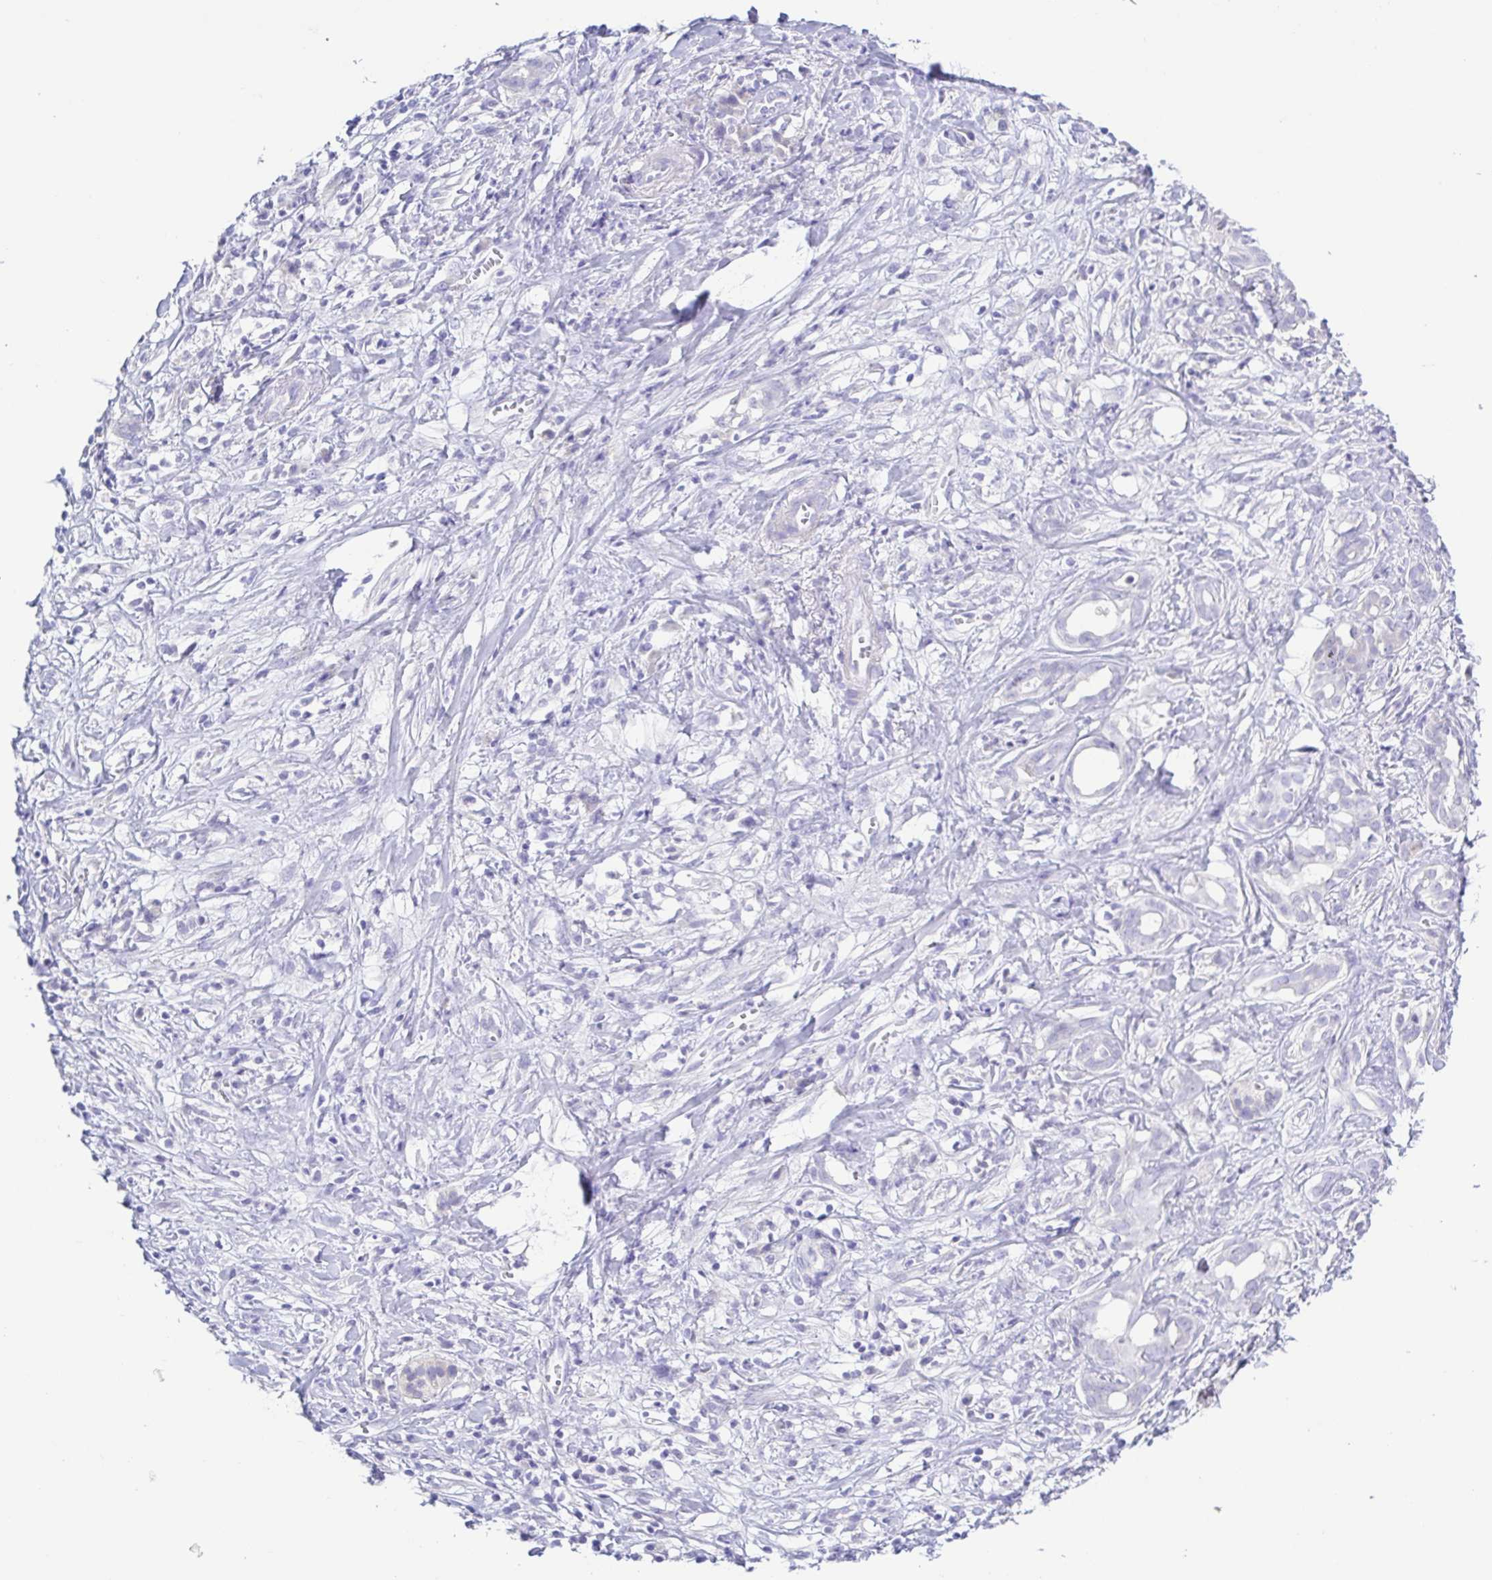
{"staining": {"intensity": "negative", "quantity": "none", "location": "none"}, "tissue": "pancreatic cancer", "cell_type": "Tumor cells", "image_type": "cancer", "snomed": [{"axis": "morphology", "description": "Adenocarcinoma, NOS"}, {"axis": "topography", "description": "Pancreas"}], "caption": "Image shows no protein staining in tumor cells of pancreatic adenocarcinoma tissue.", "gene": "A1BG", "patient": {"sex": "male", "age": 61}}